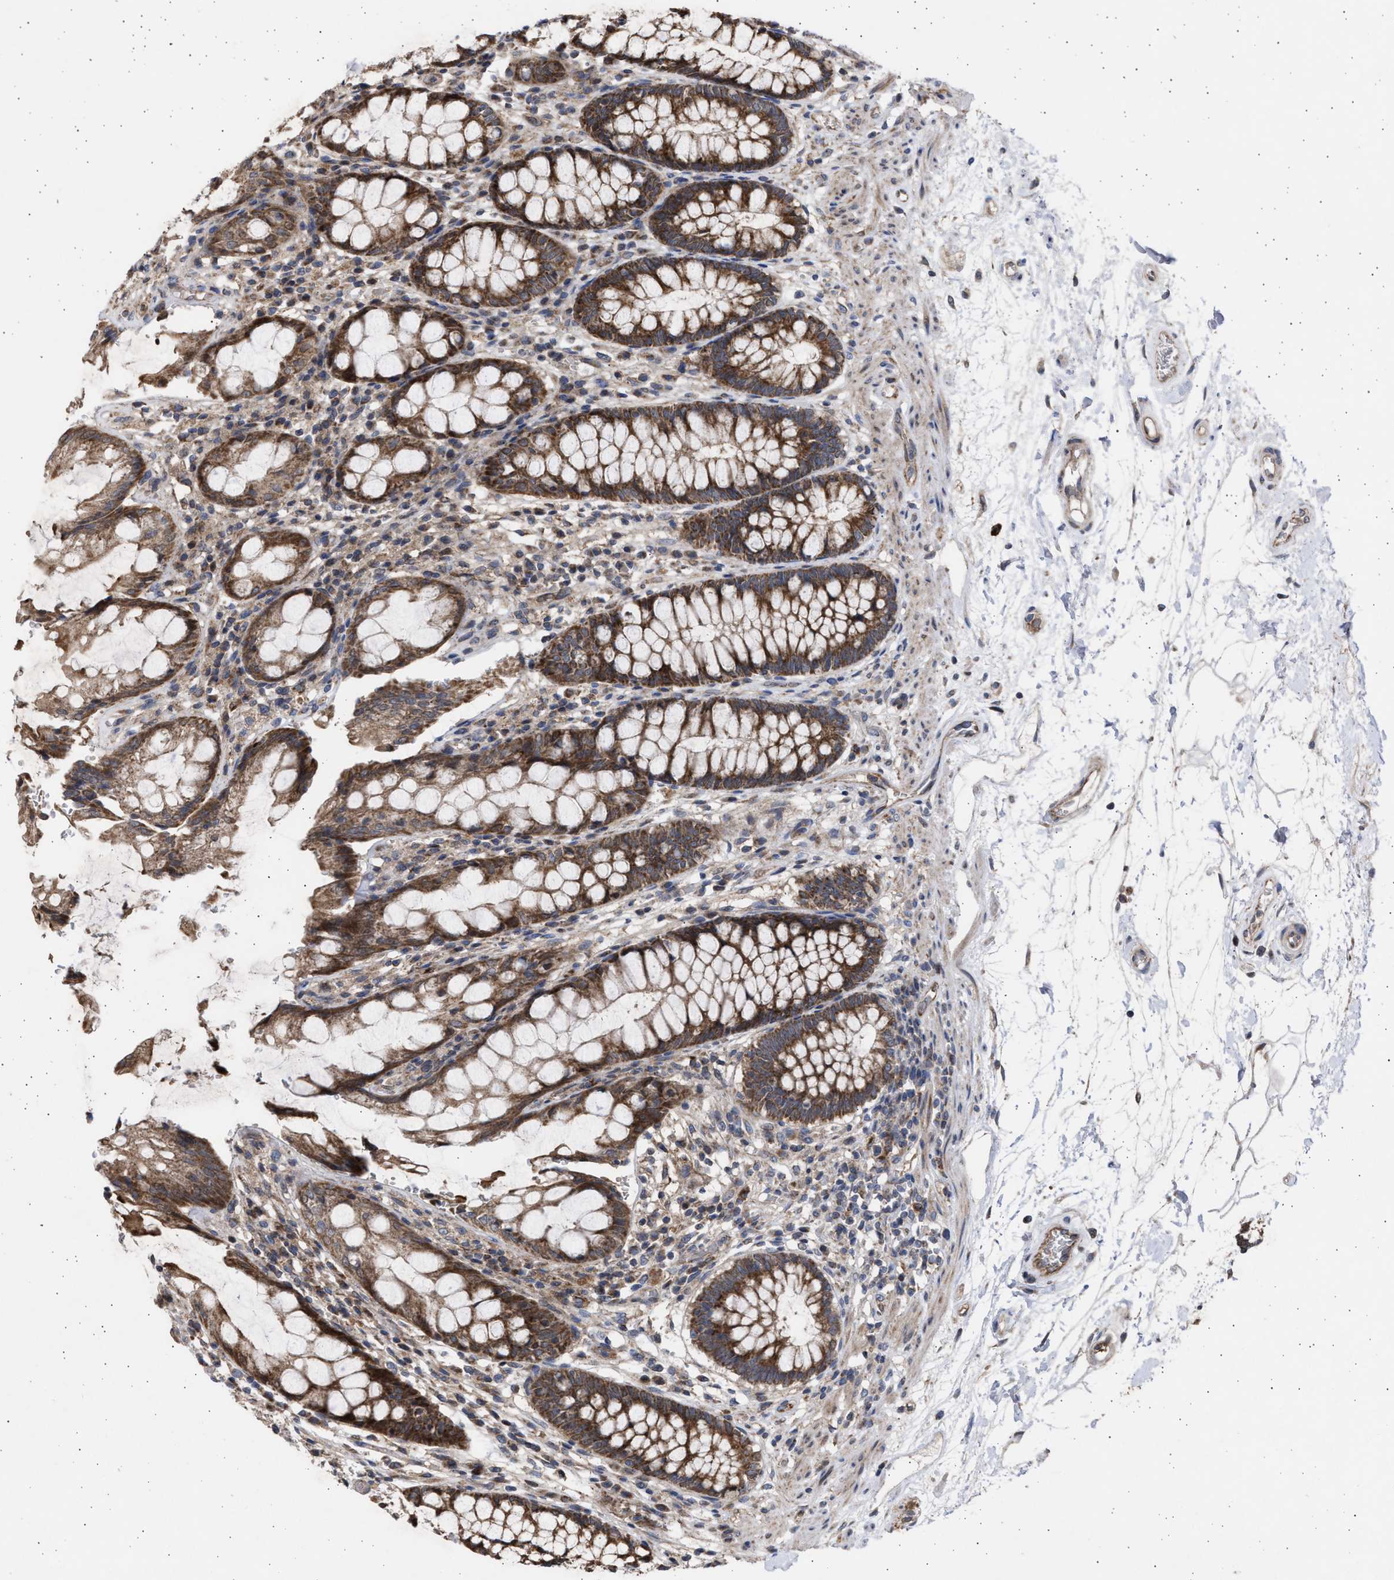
{"staining": {"intensity": "strong", "quantity": ">75%", "location": "cytoplasmic/membranous"}, "tissue": "rectum", "cell_type": "Glandular cells", "image_type": "normal", "snomed": [{"axis": "morphology", "description": "Normal tissue, NOS"}, {"axis": "topography", "description": "Rectum"}], "caption": "Immunohistochemistry (IHC) image of normal rectum: rectum stained using immunohistochemistry (IHC) exhibits high levels of strong protein expression localized specifically in the cytoplasmic/membranous of glandular cells, appearing as a cytoplasmic/membranous brown color.", "gene": "TTC19", "patient": {"sex": "male", "age": 64}}